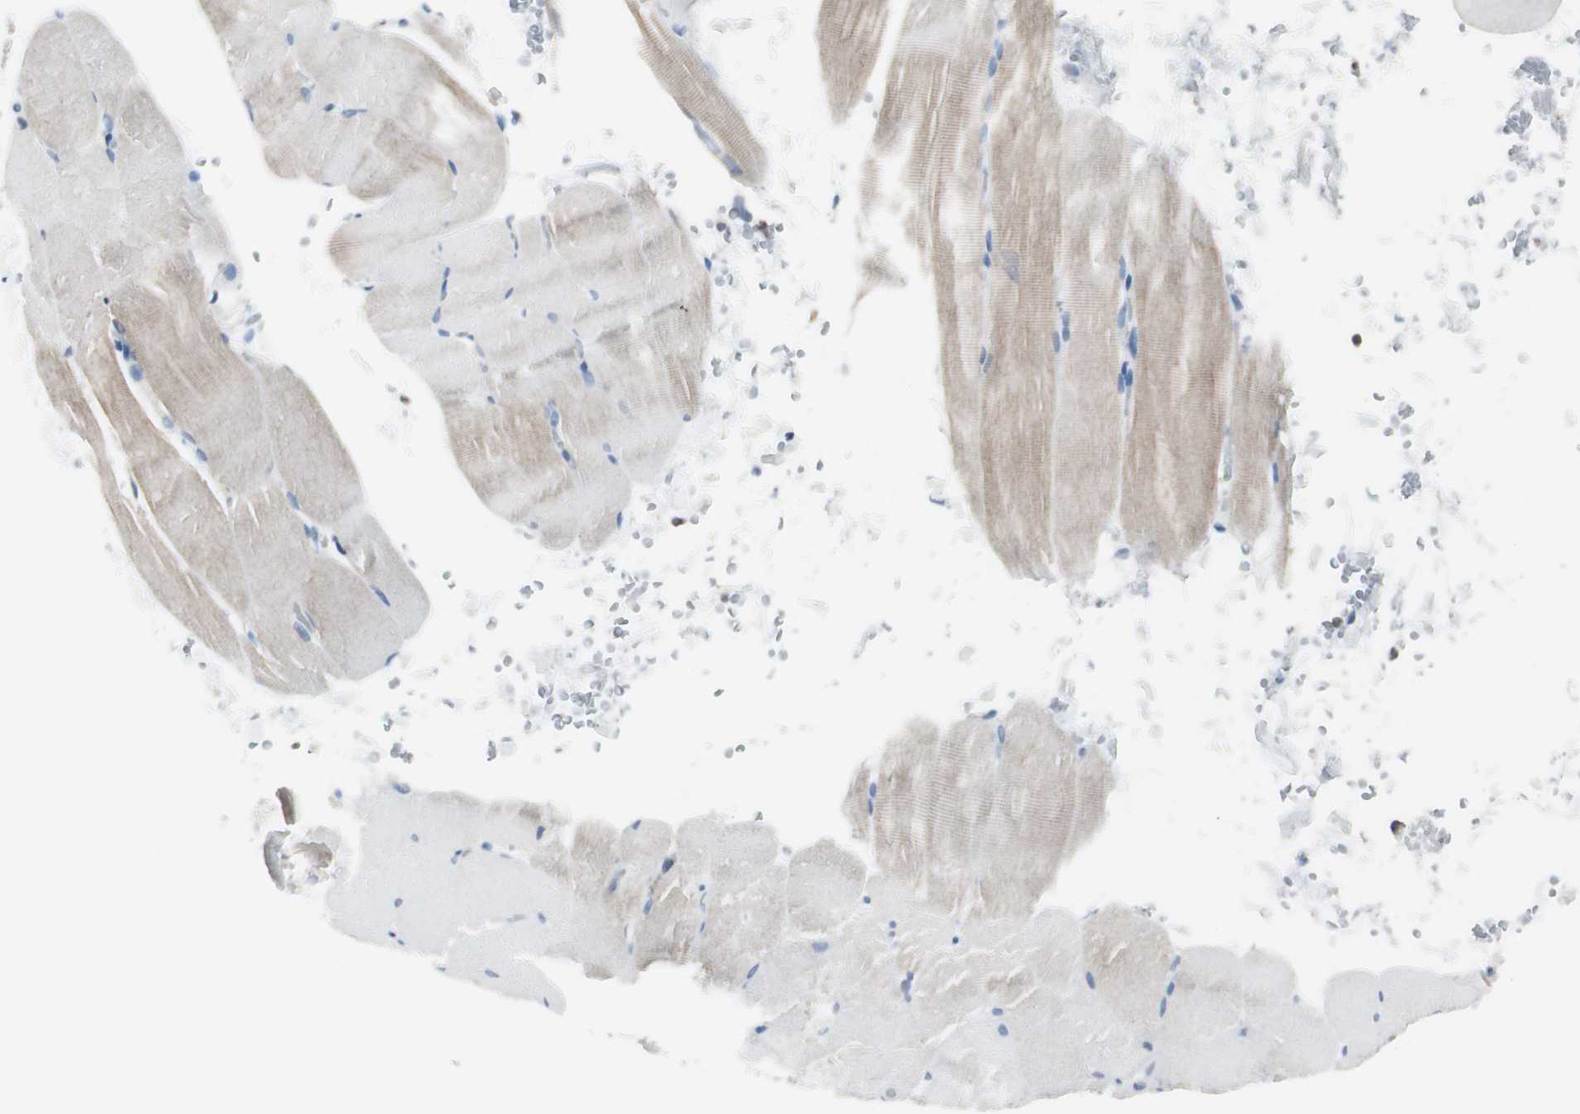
{"staining": {"intensity": "moderate", "quantity": "<25%", "location": "cytoplasmic/membranous"}, "tissue": "skeletal muscle", "cell_type": "Myocytes", "image_type": "normal", "snomed": [{"axis": "morphology", "description": "Normal tissue, NOS"}, {"axis": "topography", "description": "Skeletal muscle"}, {"axis": "topography", "description": "Parathyroid gland"}], "caption": "DAB immunohistochemical staining of normal skeletal muscle demonstrates moderate cytoplasmic/membranous protein expression in about <25% of myocytes. Using DAB (brown) and hematoxylin (blue) stains, captured at high magnification using brightfield microscopy.", "gene": "SLC9A3R1", "patient": {"sex": "female", "age": 37}}